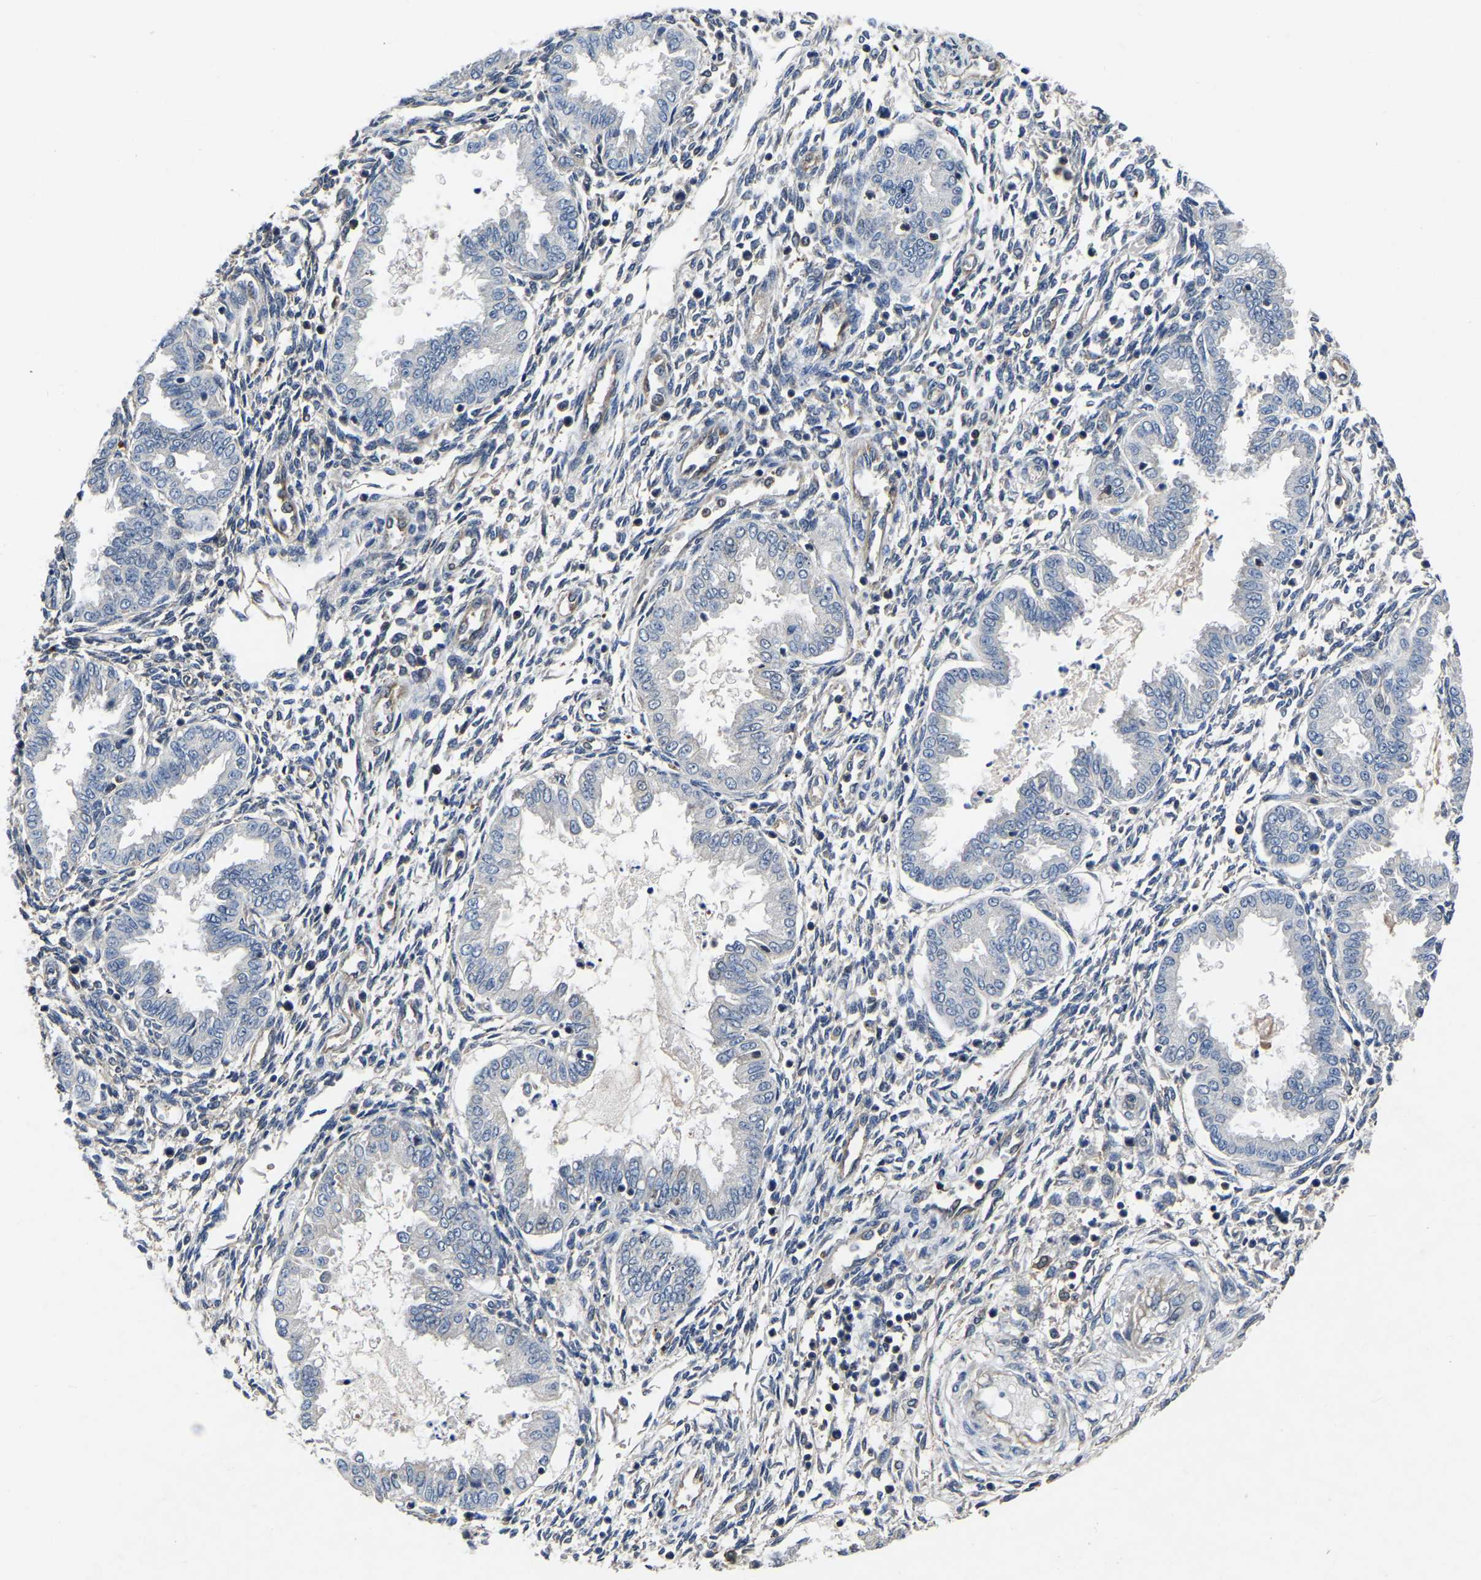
{"staining": {"intensity": "negative", "quantity": "none", "location": "none"}, "tissue": "endometrium", "cell_type": "Cells in endometrial stroma", "image_type": "normal", "snomed": [{"axis": "morphology", "description": "Normal tissue, NOS"}, {"axis": "topography", "description": "Endometrium"}], "caption": "A photomicrograph of human endometrium is negative for staining in cells in endometrial stroma.", "gene": "FGD5", "patient": {"sex": "female", "age": 33}}